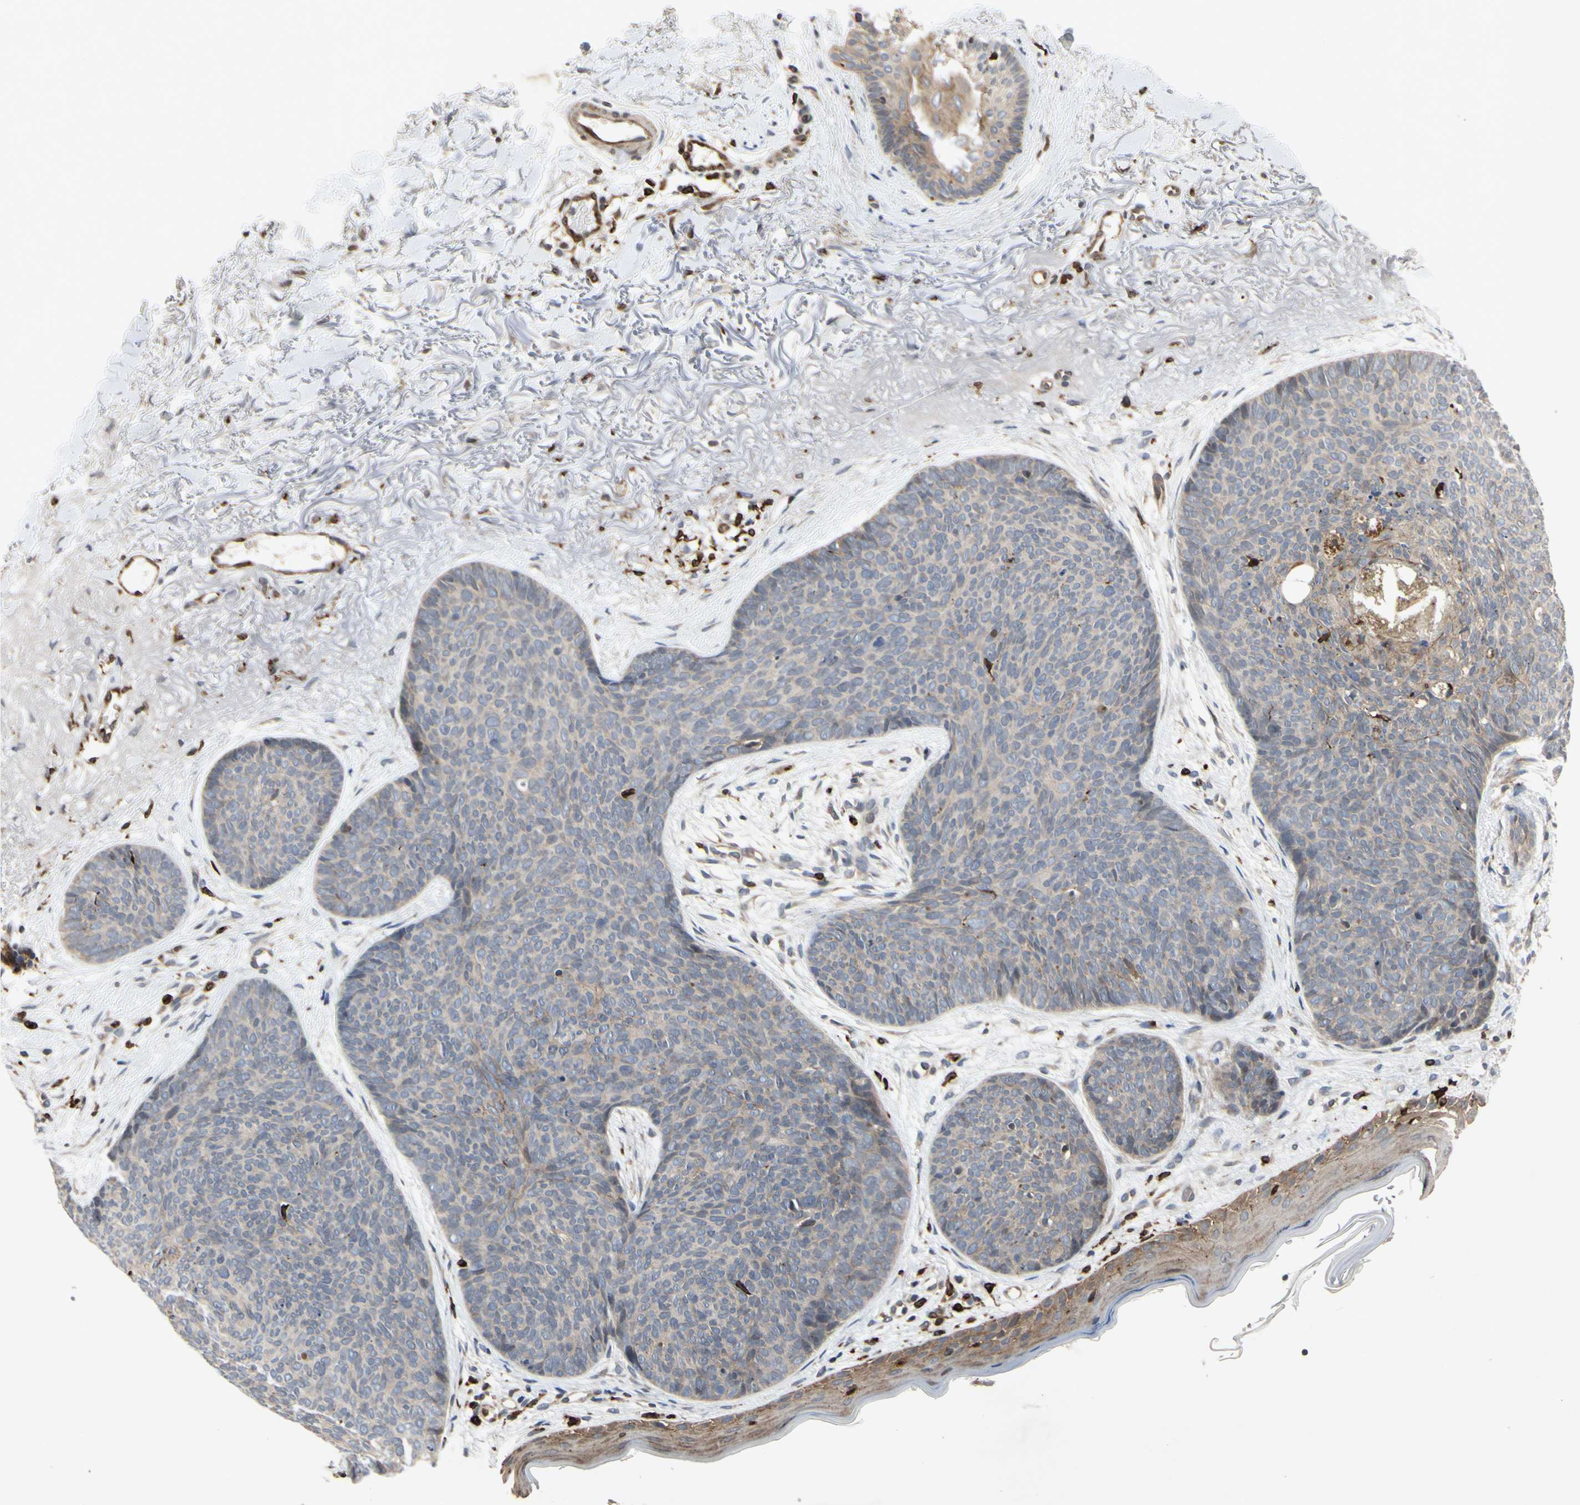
{"staining": {"intensity": "negative", "quantity": "none", "location": "none"}, "tissue": "skin cancer", "cell_type": "Tumor cells", "image_type": "cancer", "snomed": [{"axis": "morphology", "description": "Normal tissue, NOS"}, {"axis": "morphology", "description": "Basal cell carcinoma"}, {"axis": "topography", "description": "Skin"}], "caption": "An immunohistochemistry micrograph of skin cancer is shown. There is no staining in tumor cells of skin cancer.", "gene": "PLXNA2", "patient": {"sex": "female", "age": 70}}